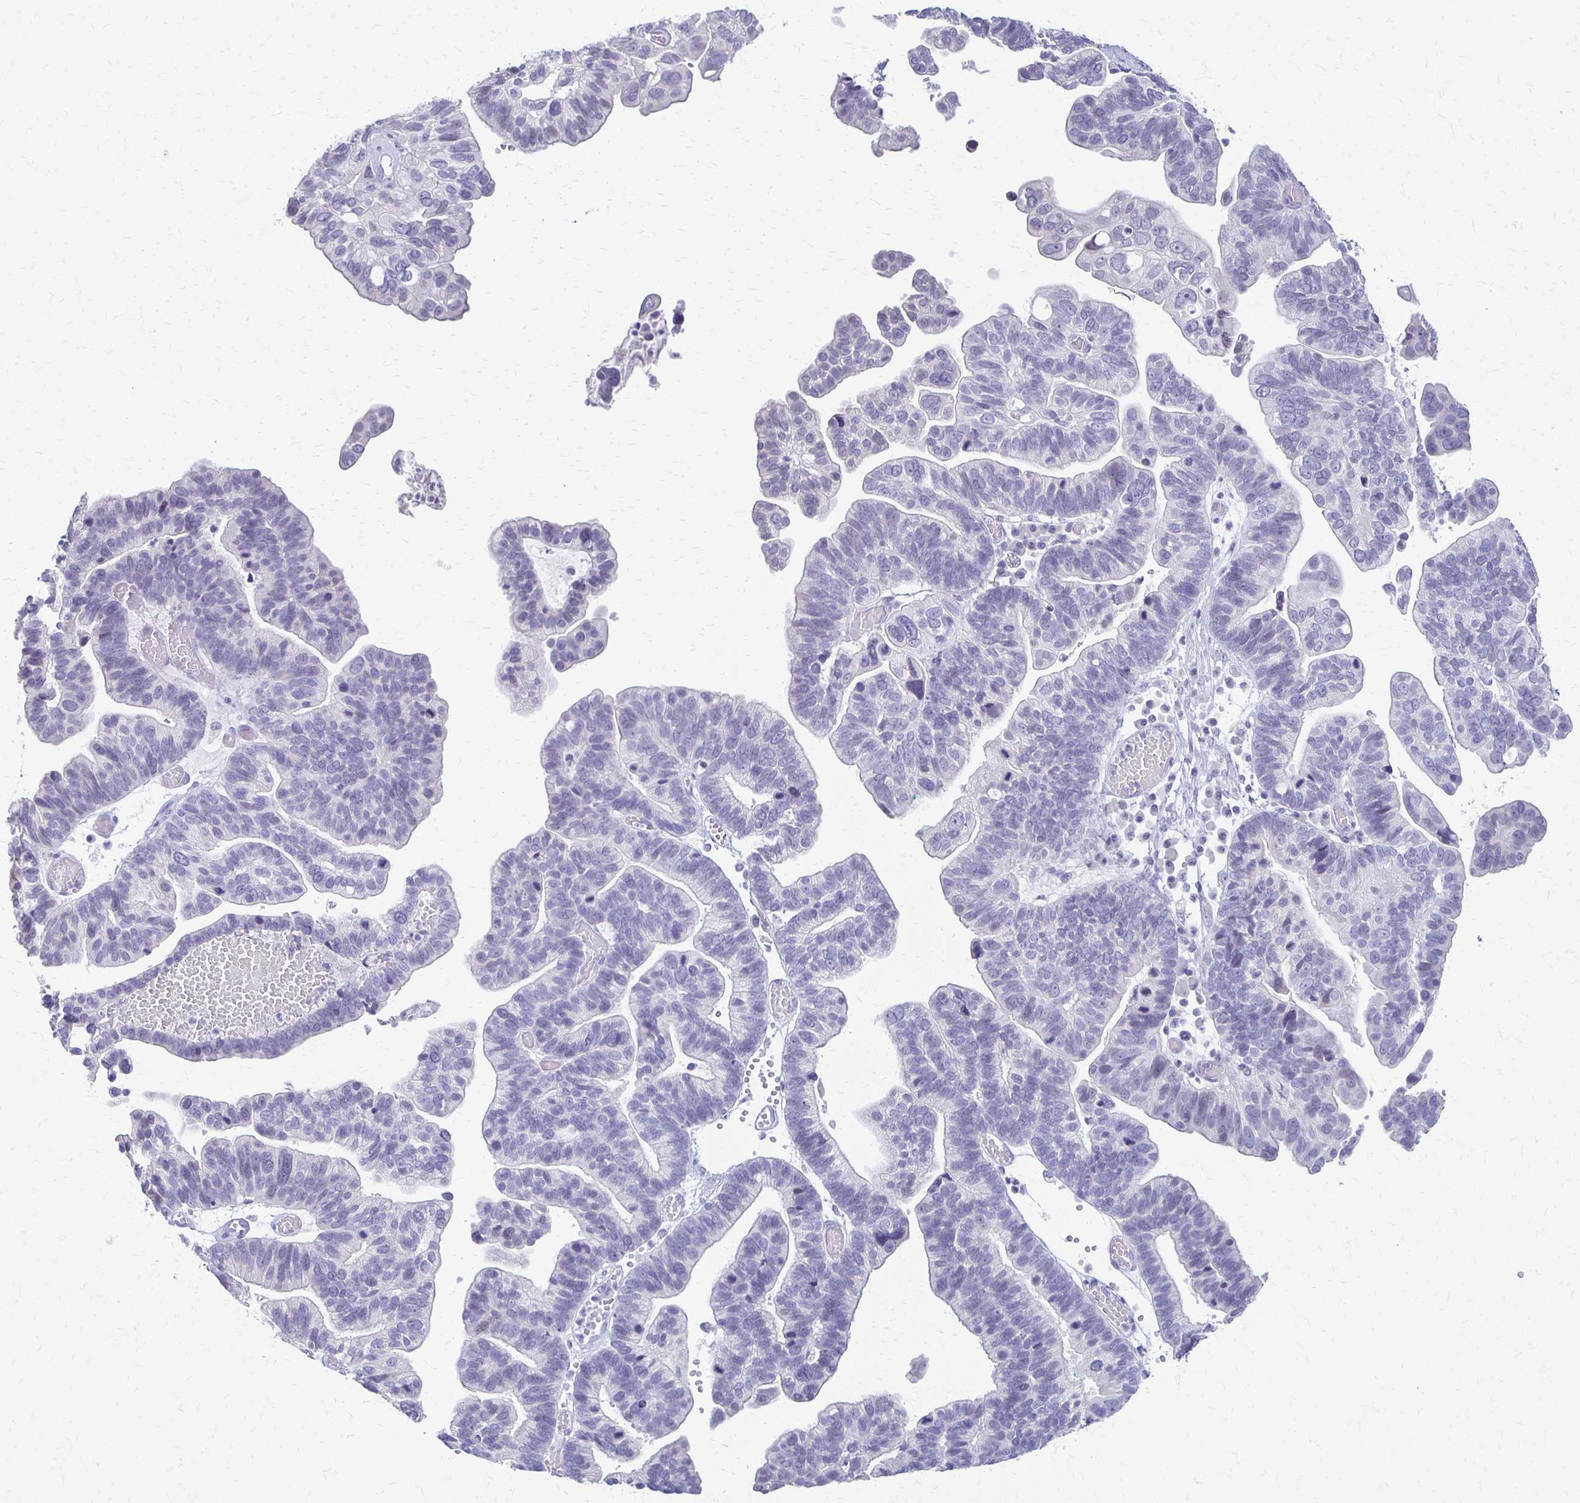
{"staining": {"intensity": "negative", "quantity": "none", "location": "none"}, "tissue": "ovarian cancer", "cell_type": "Tumor cells", "image_type": "cancer", "snomed": [{"axis": "morphology", "description": "Cystadenocarcinoma, serous, NOS"}, {"axis": "topography", "description": "Ovary"}], "caption": "DAB (3,3'-diaminobenzidine) immunohistochemical staining of ovarian cancer (serous cystadenocarcinoma) reveals no significant positivity in tumor cells.", "gene": "IVL", "patient": {"sex": "female", "age": 56}}